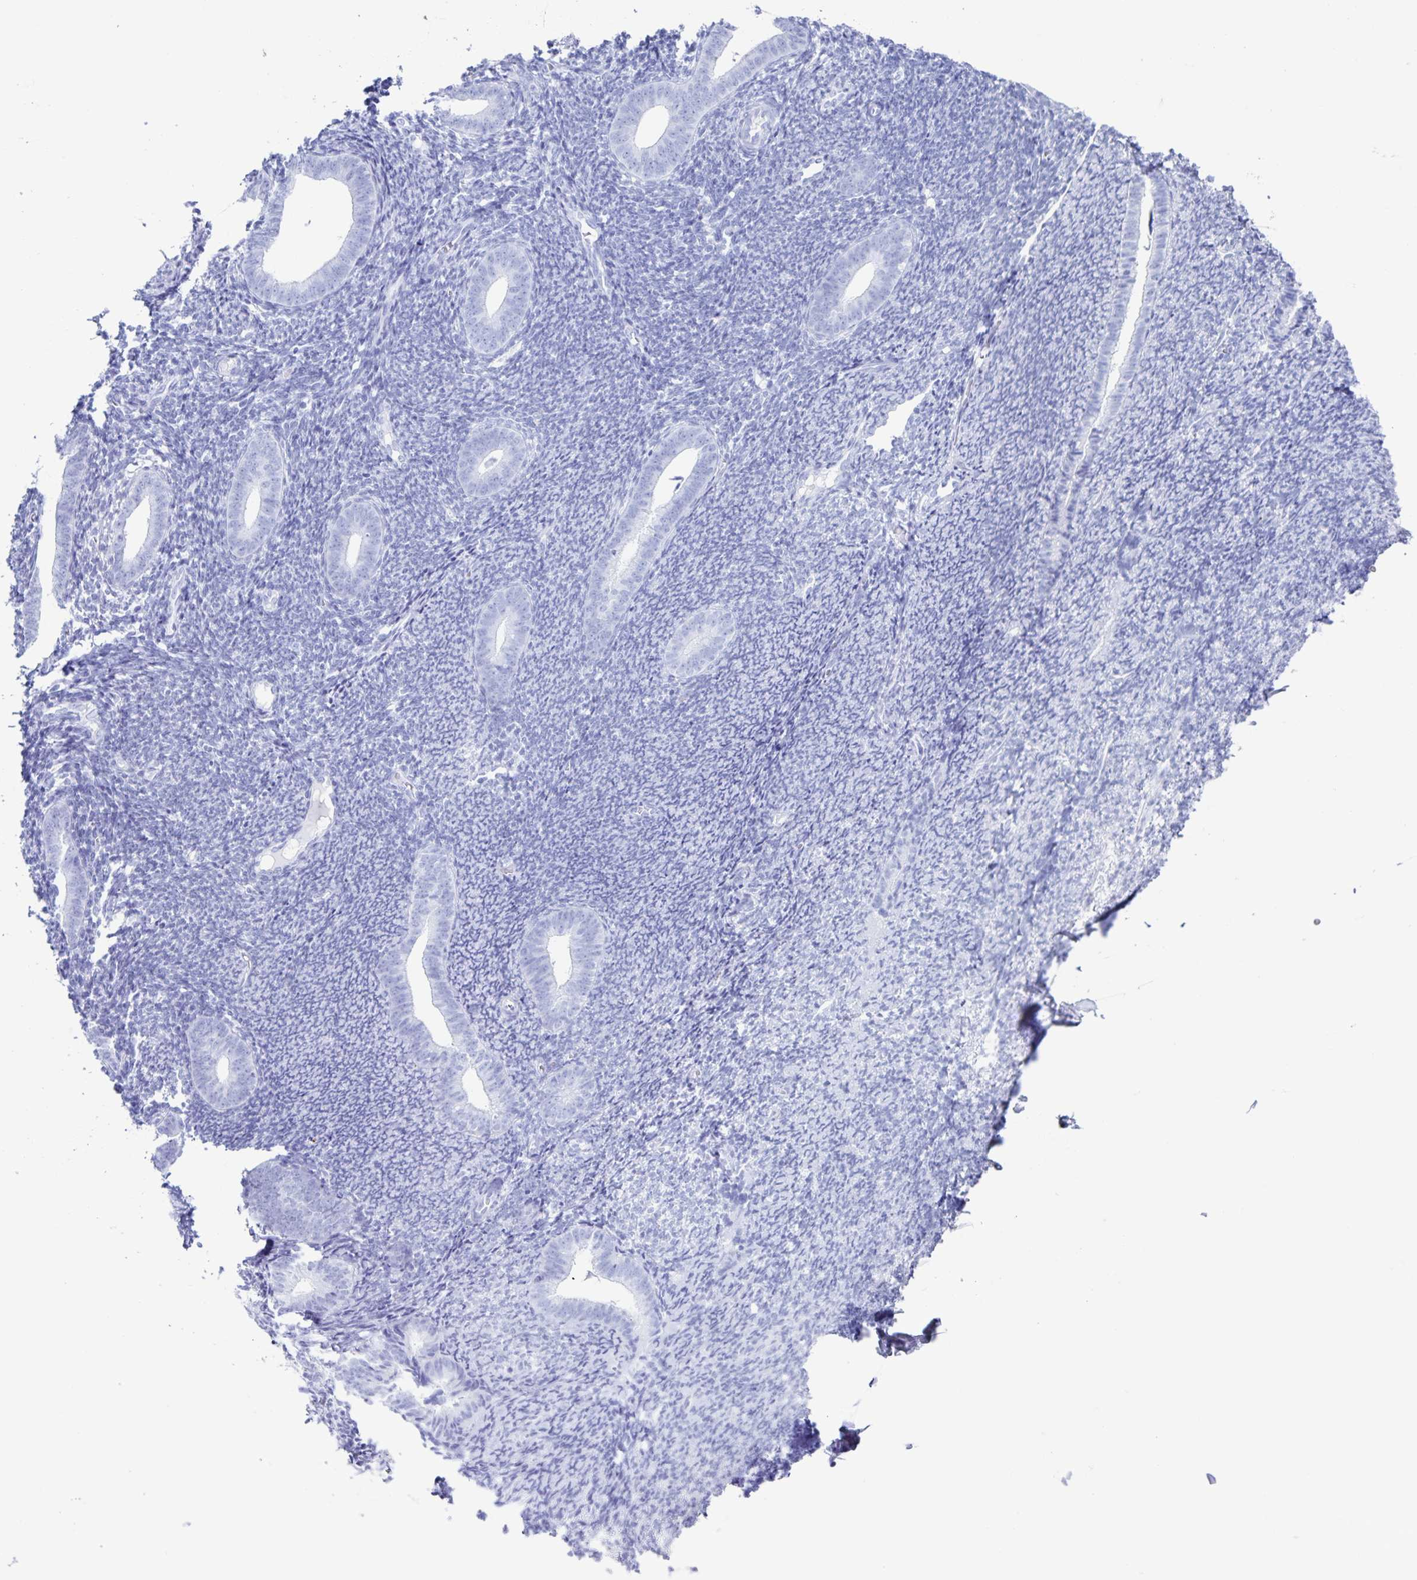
{"staining": {"intensity": "negative", "quantity": "none", "location": "none"}, "tissue": "endometrium", "cell_type": "Cells in endometrial stroma", "image_type": "normal", "snomed": [{"axis": "morphology", "description": "Normal tissue, NOS"}, {"axis": "topography", "description": "Endometrium"}], "caption": "Cells in endometrial stroma show no significant positivity in benign endometrium. (DAB immunohistochemistry, high magnification).", "gene": "C12orf56", "patient": {"sex": "female", "age": 39}}